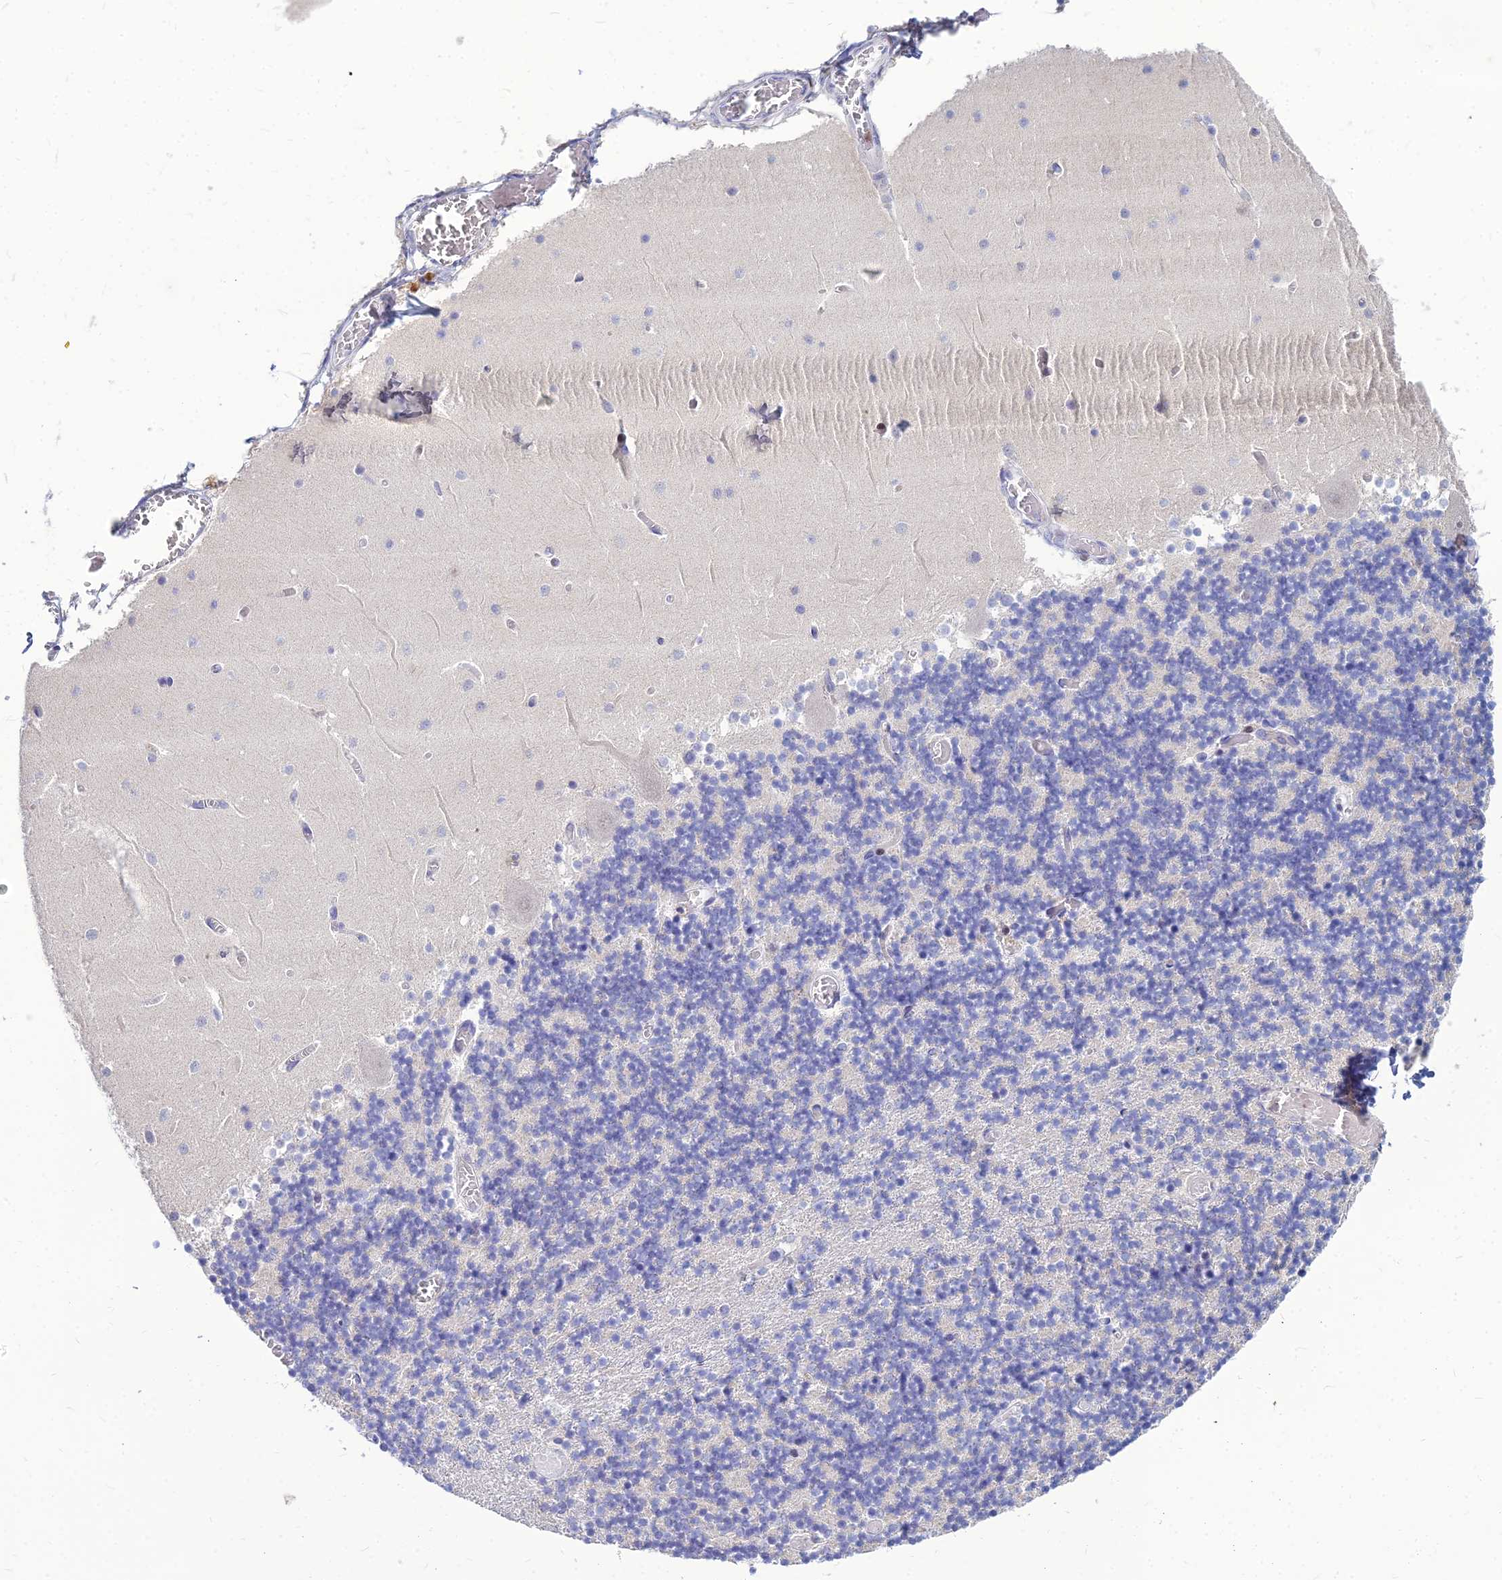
{"staining": {"intensity": "negative", "quantity": "none", "location": "none"}, "tissue": "cerebellum", "cell_type": "Cells in granular layer", "image_type": "normal", "snomed": [{"axis": "morphology", "description": "Normal tissue, NOS"}, {"axis": "topography", "description": "Cerebellum"}], "caption": "Immunohistochemistry of unremarkable cerebellum reveals no positivity in cells in granular layer.", "gene": "GOLGA6A", "patient": {"sex": "female", "age": 28}}